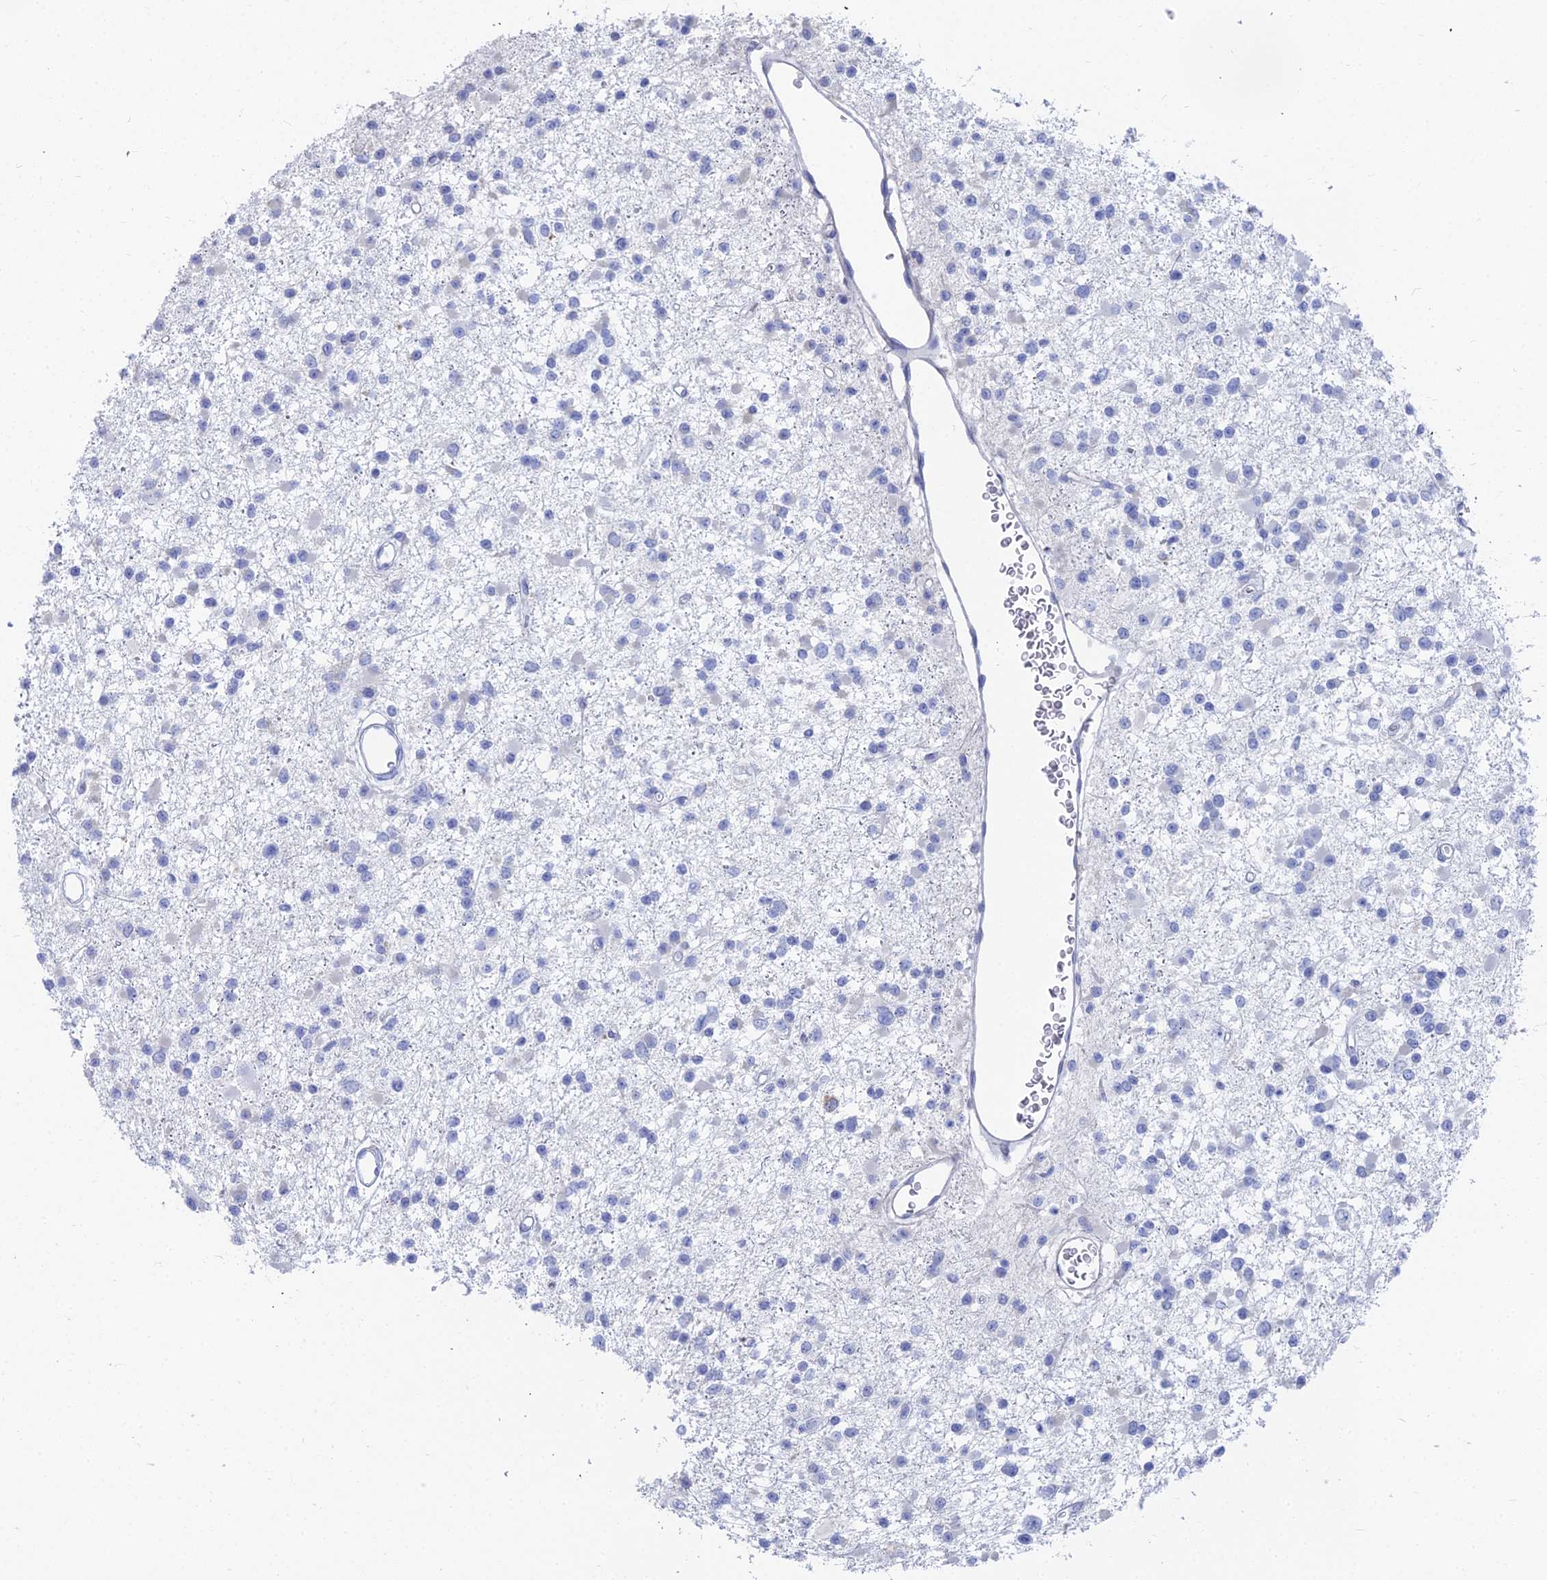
{"staining": {"intensity": "negative", "quantity": "none", "location": "none"}, "tissue": "glioma", "cell_type": "Tumor cells", "image_type": "cancer", "snomed": [{"axis": "morphology", "description": "Glioma, malignant, Low grade"}, {"axis": "topography", "description": "Brain"}], "caption": "The immunohistochemistry micrograph has no significant positivity in tumor cells of glioma tissue. (Stains: DAB immunohistochemistry (IHC) with hematoxylin counter stain, Microscopy: brightfield microscopy at high magnification).", "gene": "TNNT3", "patient": {"sex": "female", "age": 22}}